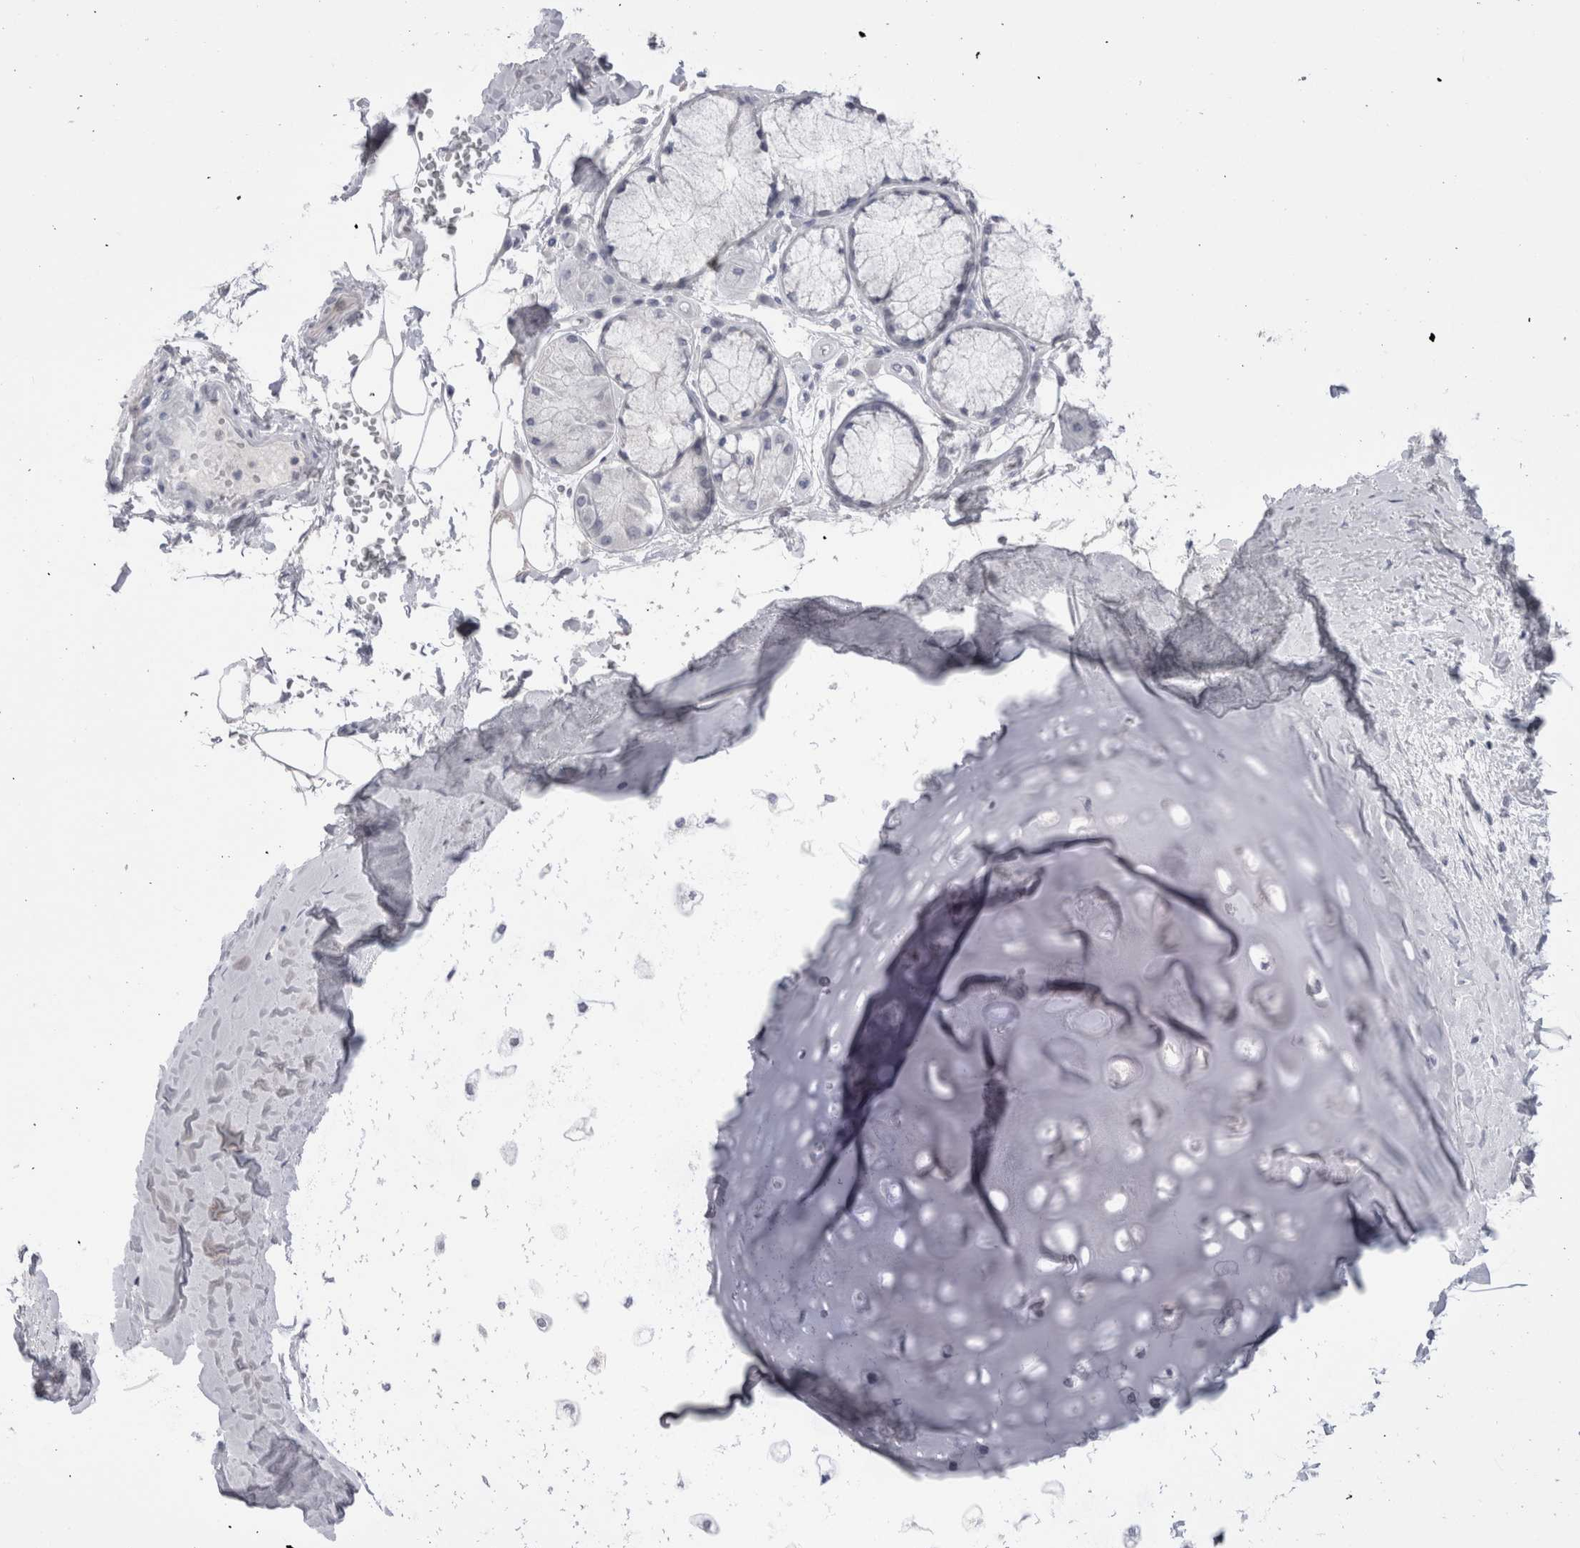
{"staining": {"intensity": "negative", "quantity": "none", "location": "none"}, "tissue": "adipose tissue", "cell_type": "Adipocytes", "image_type": "normal", "snomed": [{"axis": "morphology", "description": "Normal tissue, NOS"}, {"axis": "topography", "description": "Bronchus"}], "caption": "Immunohistochemistry (IHC) micrograph of unremarkable adipose tissue stained for a protein (brown), which demonstrates no positivity in adipocytes.", "gene": "SUCNR1", "patient": {"sex": "male", "age": 66}}